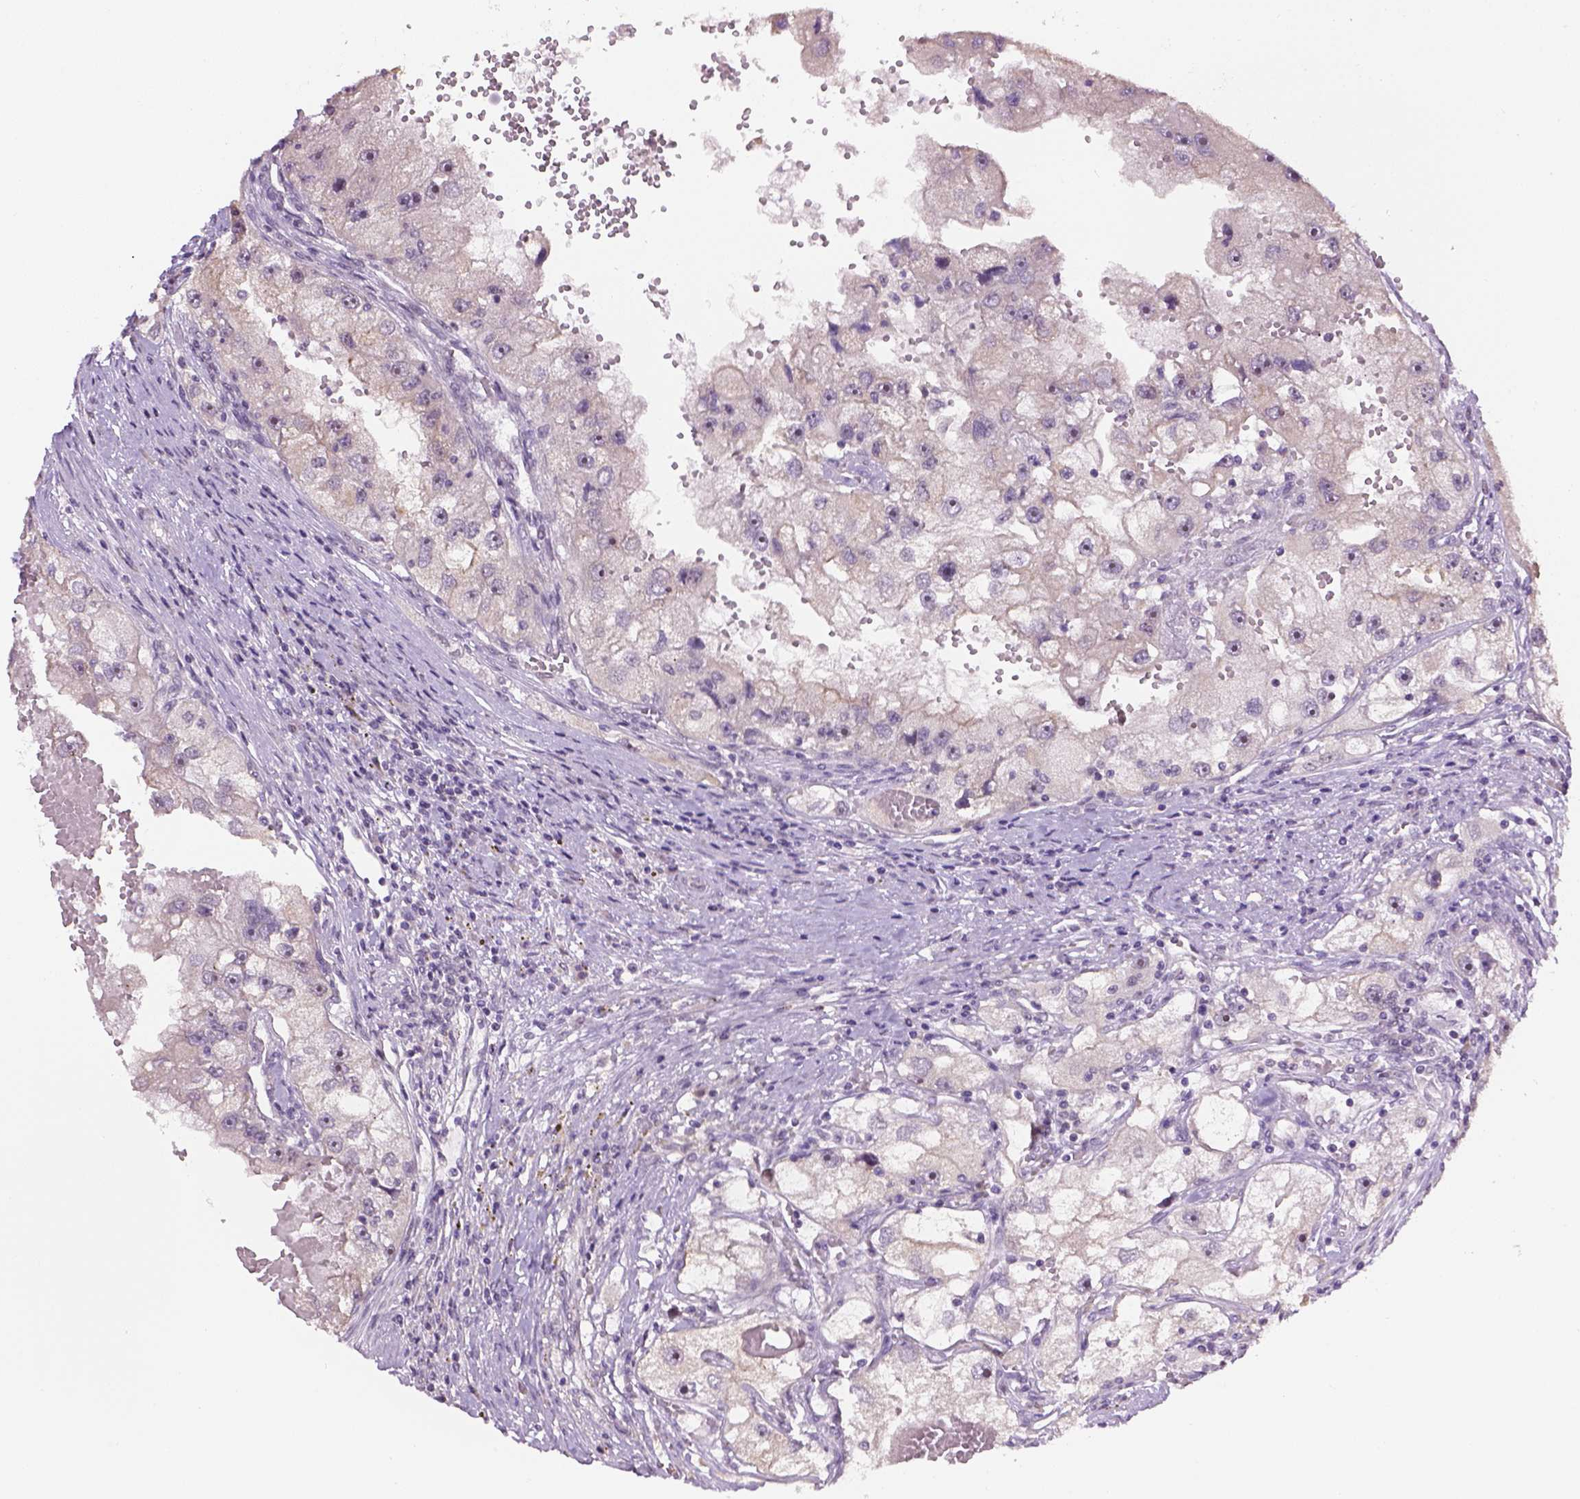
{"staining": {"intensity": "negative", "quantity": "none", "location": "none"}, "tissue": "renal cancer", "cell_type": "Tumor cells", "image_type": "cancer", "snomed": [{"axis": "morphology", "description": "Adenocarcinoma, NOS"}, {"axis": "topography", "description": "Kidney"}], "caption": "This is an IHC image of renal cancer (adenocarcinoma). There is no positivity in tumor cells.", "gene": "DDX50", "patient": {"sex": "male", "age": 63}}